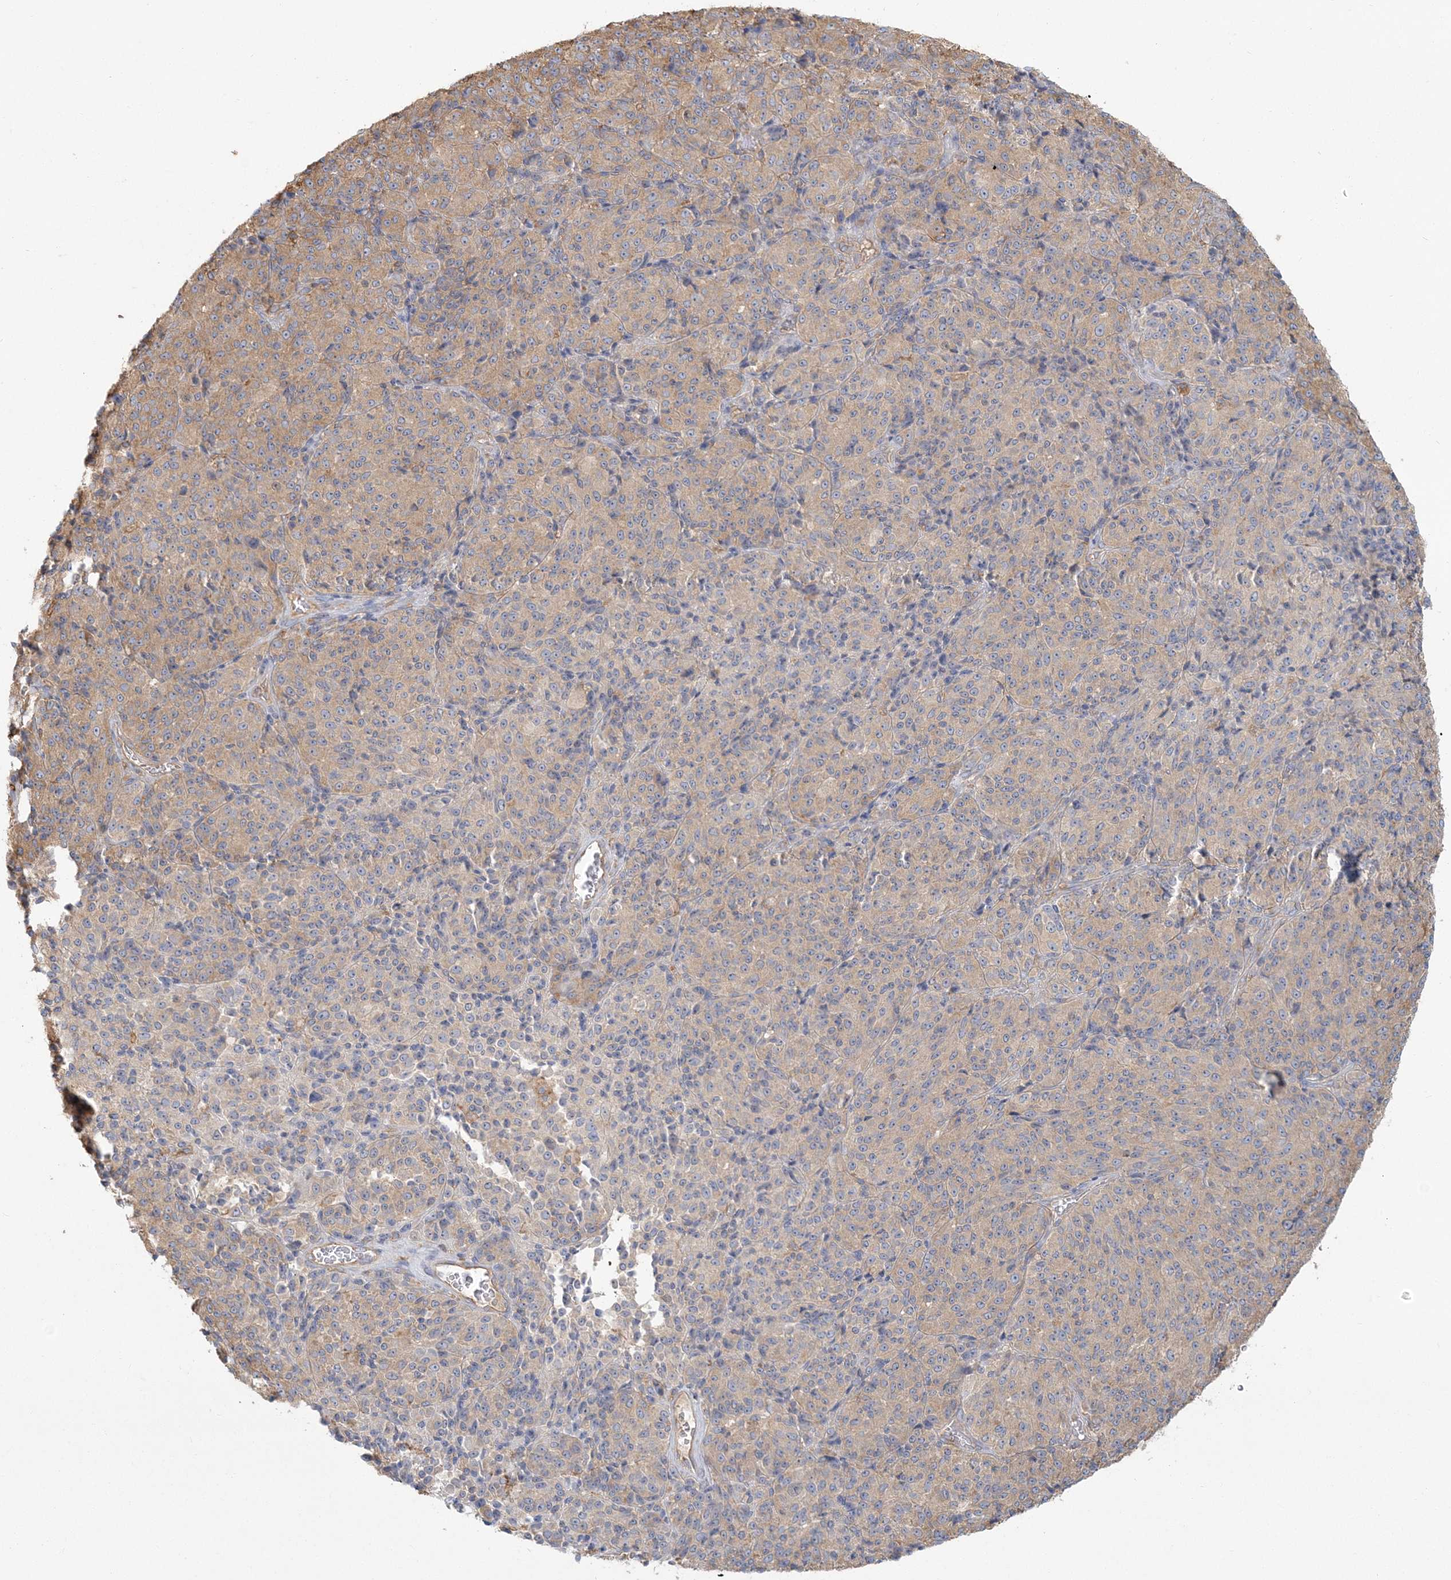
{"staining": {"intensity": "weak", "quantity": "<25%", "location": "cytoplasmic/membranous"}, "tissue": "melanoma", "cell_type": "Tumor cells", "image_type": "cancer", "snomed": [{"axis": "morphology", "description": "Malignant melanoma, Metastatic site"}, {"axis": "topography", "description": "Brain"}], "caption": "Tumor cells are negative for protein expression in human melanoma.", "gene": "ANKS1A", "patient": {"sex": "female", "age": 56}}